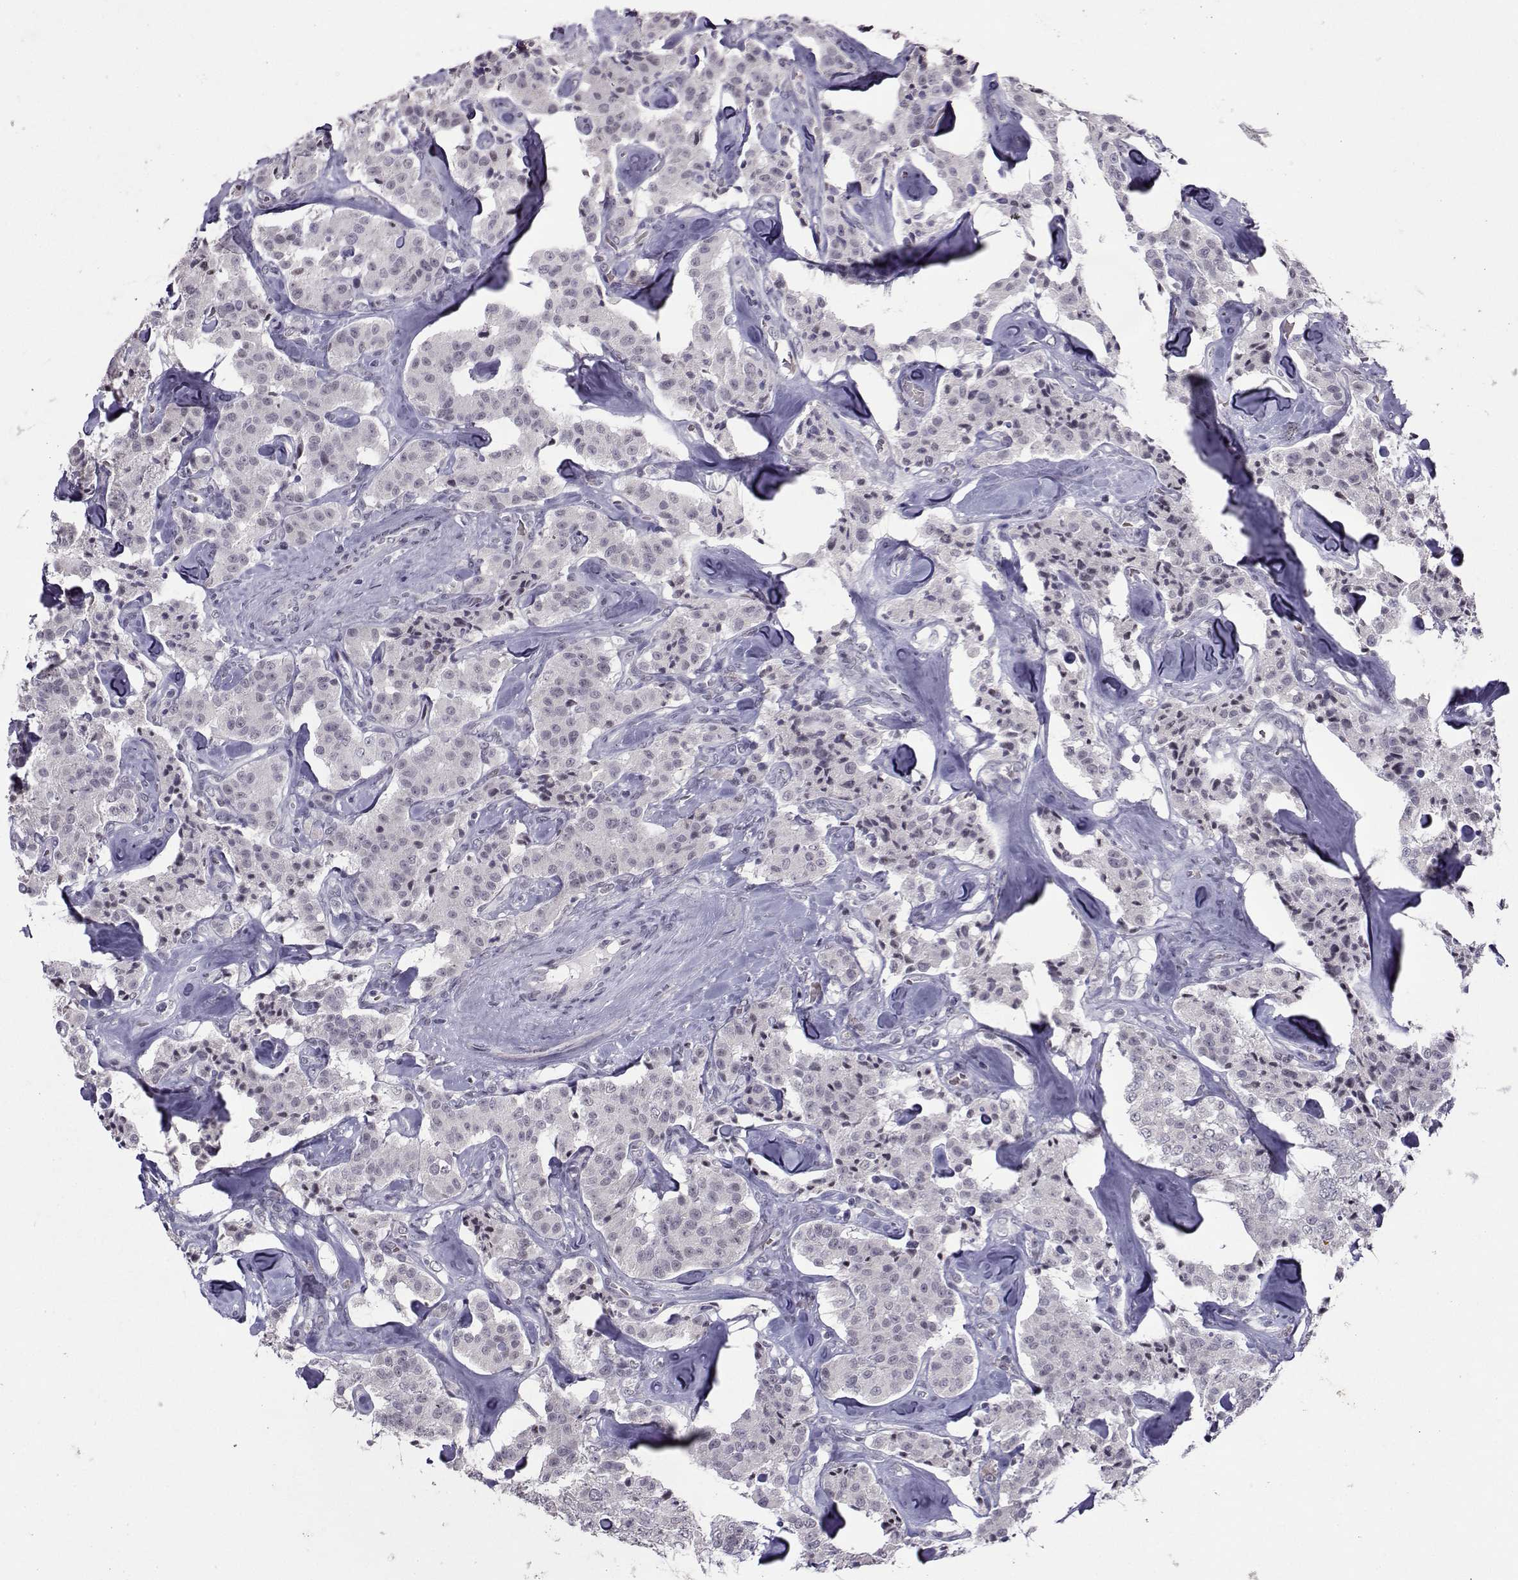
{"staining": {"intensity": "negative", "quantity": "none", "location": "none"}, "tissue": "carcinoid", "cell_type": "Tumor cells", "image_type": "cancer", "snomed": [{"axis": "morphology", "description": "Carcinoid, malignant, NOS"}, {"axis": "topography", "description": "Pancreas"}], "caption": "There is no significant positivity in tumor cells of carcinoid.", "gene": "LIN28A", "patient": {"sex": "male", "age": 41}}